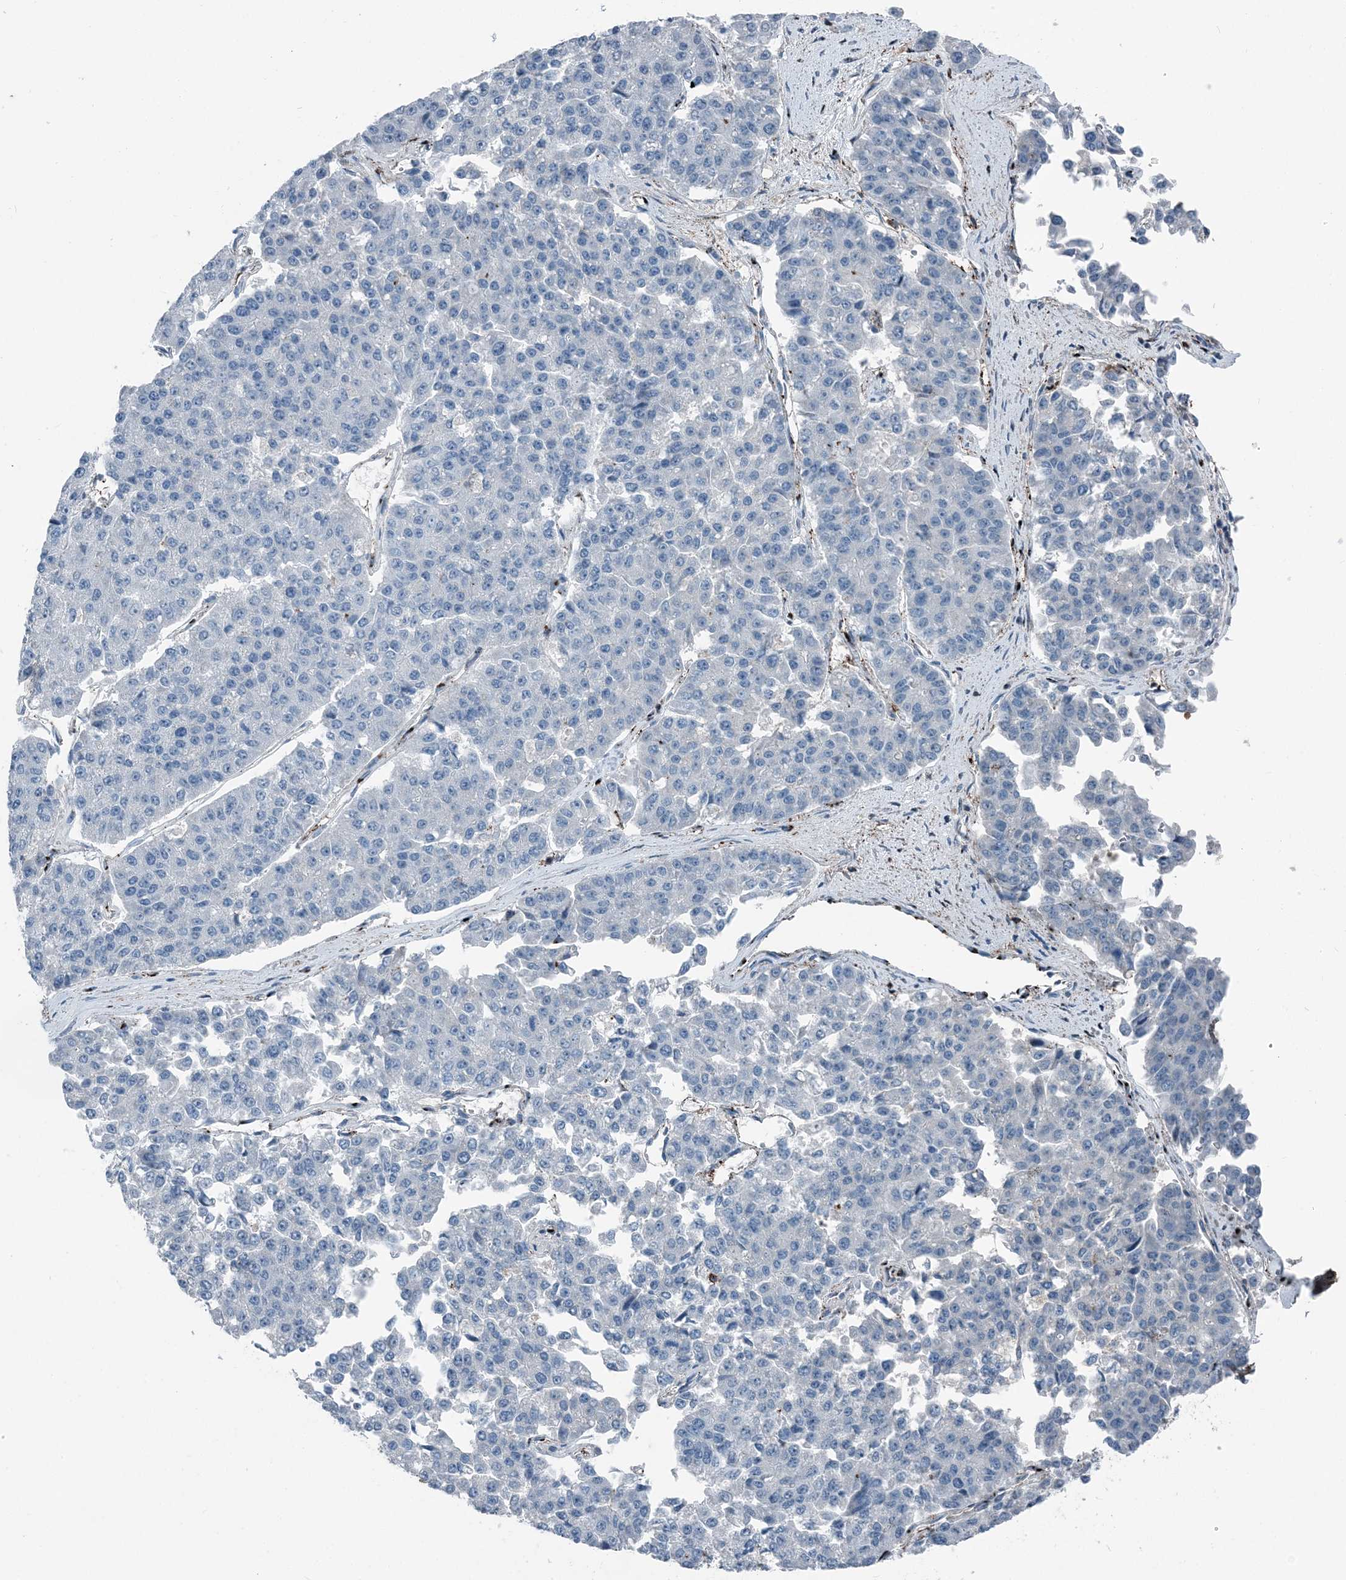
{"staining": {"intensity": "negative", "quantity": "none", "location": "none"}, "tissue": "pancreatic cancer", "cell_type": "Tumor cells", "image_type": "cancer", "snomed": [{"axis": "morphology", "description": "Adenocarcinoma, NOS"}, {"axis": "topography", "description": "Pancreas"}], "caption": "High power microscopy histopathology image of an immunohistochemistry micrograph of pancreatic cancer (adenocarcinoma), revealing no significant positivity in tumor cells.", "gene": "CFL1", "patient": {"sex": "male", "age": 50}}